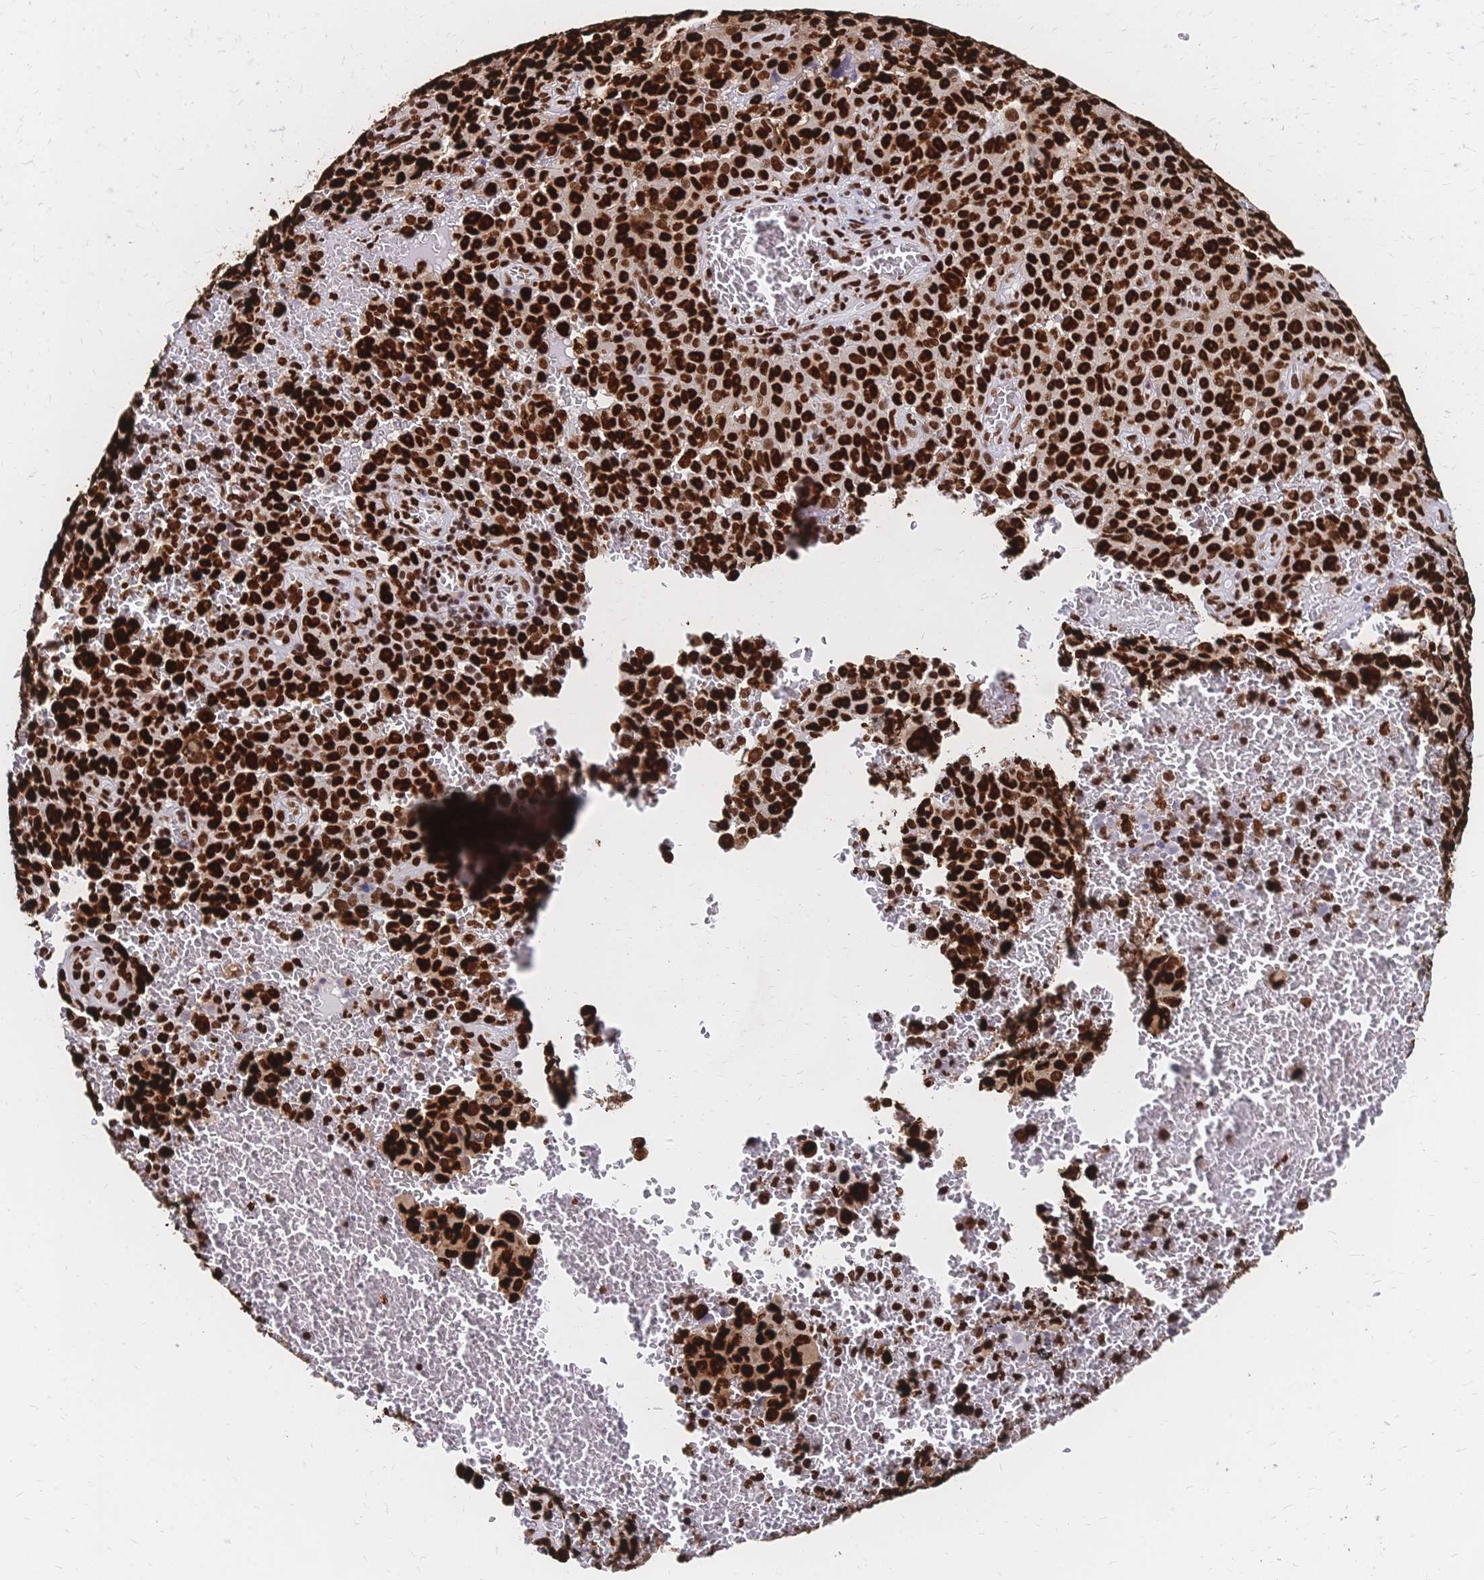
{"staining": {"intensity": "strong", "quantity": ">75%", "location": "nuclear"}, "tissue": "melanoma", "cell_type": "Tumor cells", "image_type": "cancer", "snomed": [{"axis": "morphology", "description": "Malignant melanoma, NOS"}, {"axis": "topography", "description": "Skin"}], "caption": "Malignant melanoma stained with a protein marker shows strong staining in tumor cells.", "gene": "HDGF", "patient": {"sex": "female", "age": 82}}